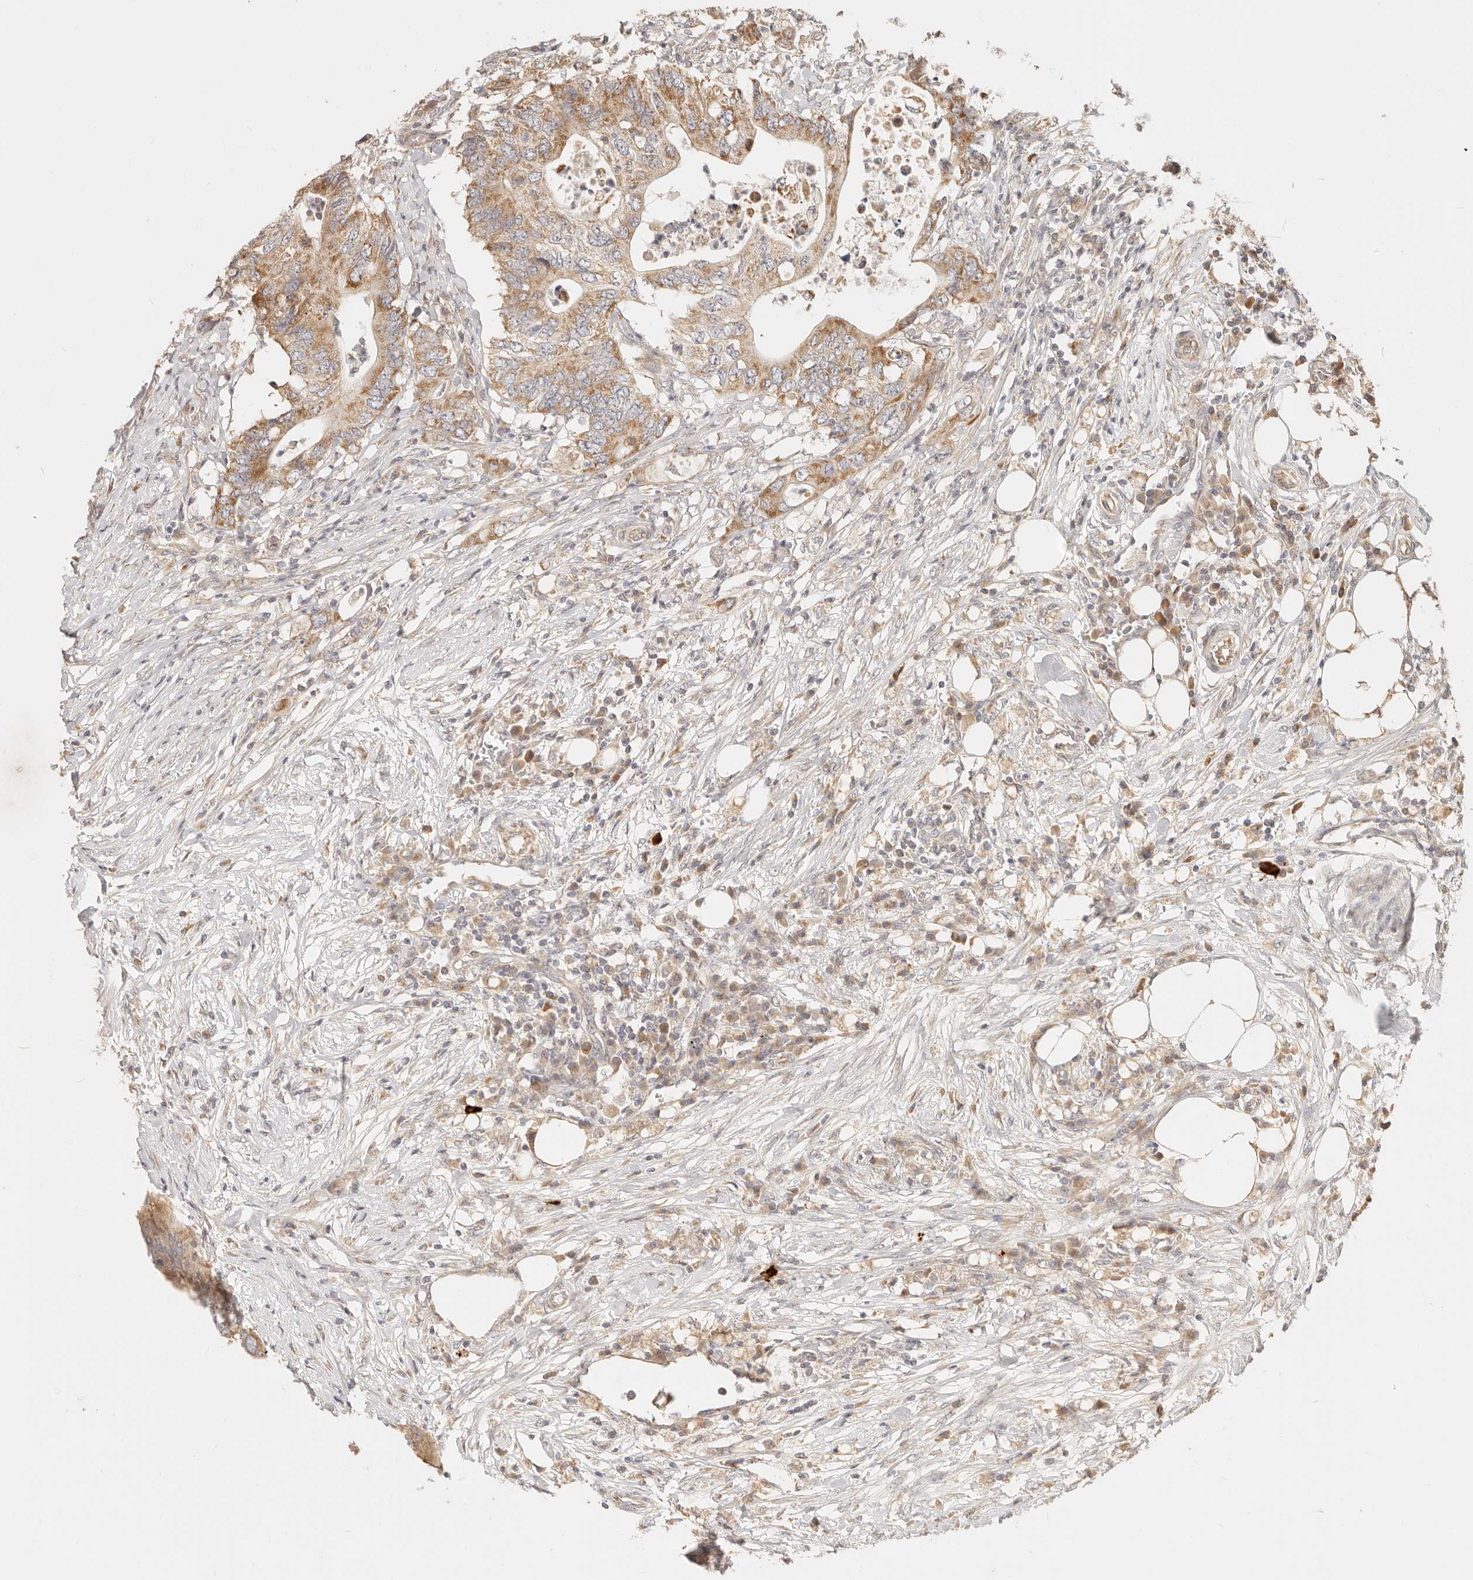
{"staining": {"intensity": "moderate", "quantity": ">75%", "location": "cytoplasmic/membranous"}, "tissue": "colorectal cancer", "cell_type": "Tumor cells", "image_type": "cancer", "snomed": [{"axis": "morphology", "description": "Adenocarcinoma, NOS"}, {"axis": "topography", "description": "Colon"}], "caption": "Approximately >75% of tumor cells in colorectal cancer (adenocarcinoma) display moderate cytoplasmic/membranous protein staining as visualized by brown immunohistochemical staining.", "gene": "TIMM17A", "patient": {"sex": "male", "age": 71}}